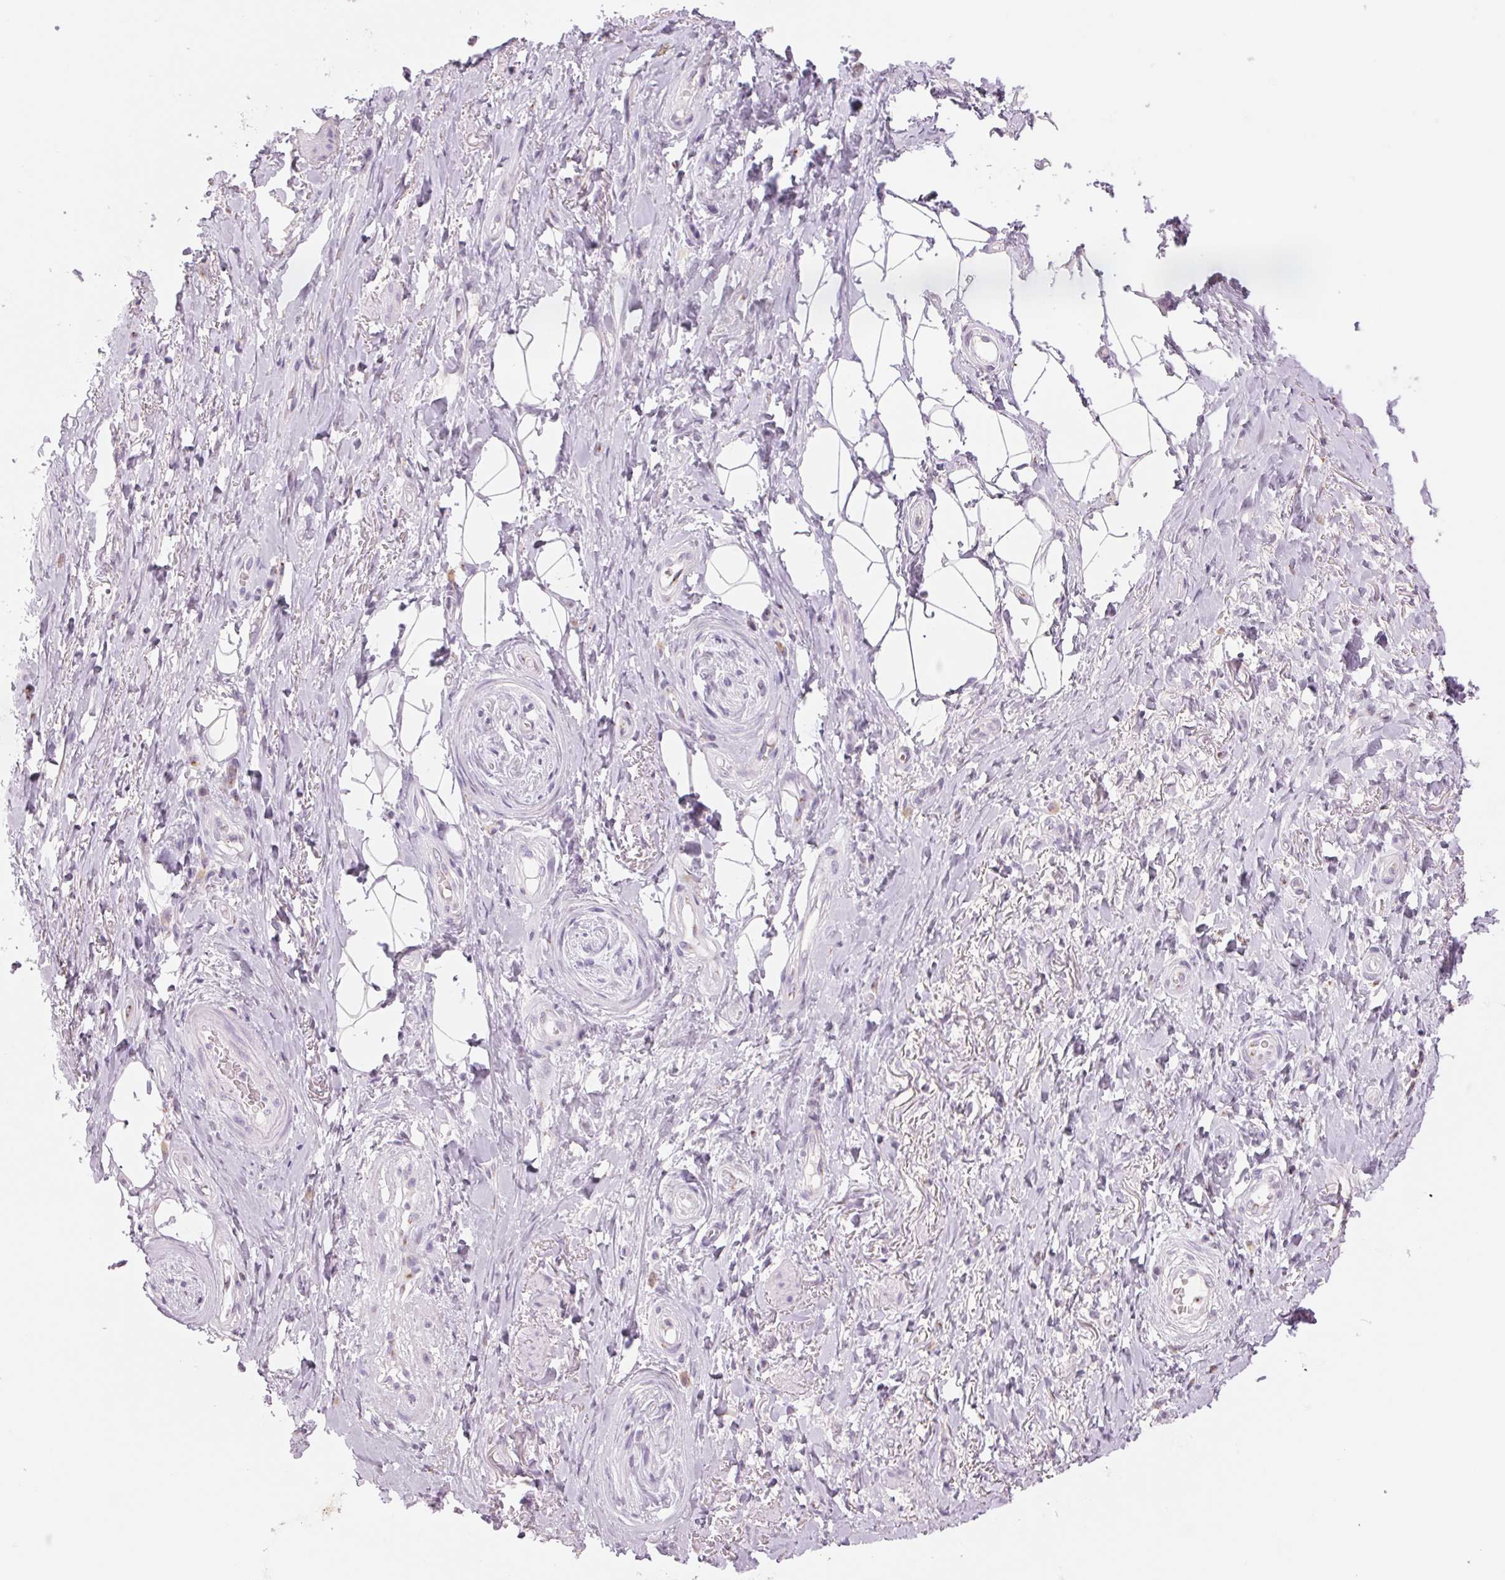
{"staining": {"intensity": "weak", "quantity": "<25%", "location": "cytoplasmic/membranous"}, "tissue": "adipose tissue", "cell_type": "Adipocytes", "image_type": "normal", "snomed": [{"axis": "morphology", "description": "Normal tissue, NOS"}, {"axis": "topography", "description": "Anal"}, {"axis": "topography", "description": "Peripheral nerve tissue"}], "caption": "DAB immunohistochemical staining of benign adipose tissue exhibits no significant expression in adipocytes. (Immunohistochemistry, brightfield microscopy, high magnification).", "gene": "GALNT7", "patient": {"sex": "male", "age": 53}}